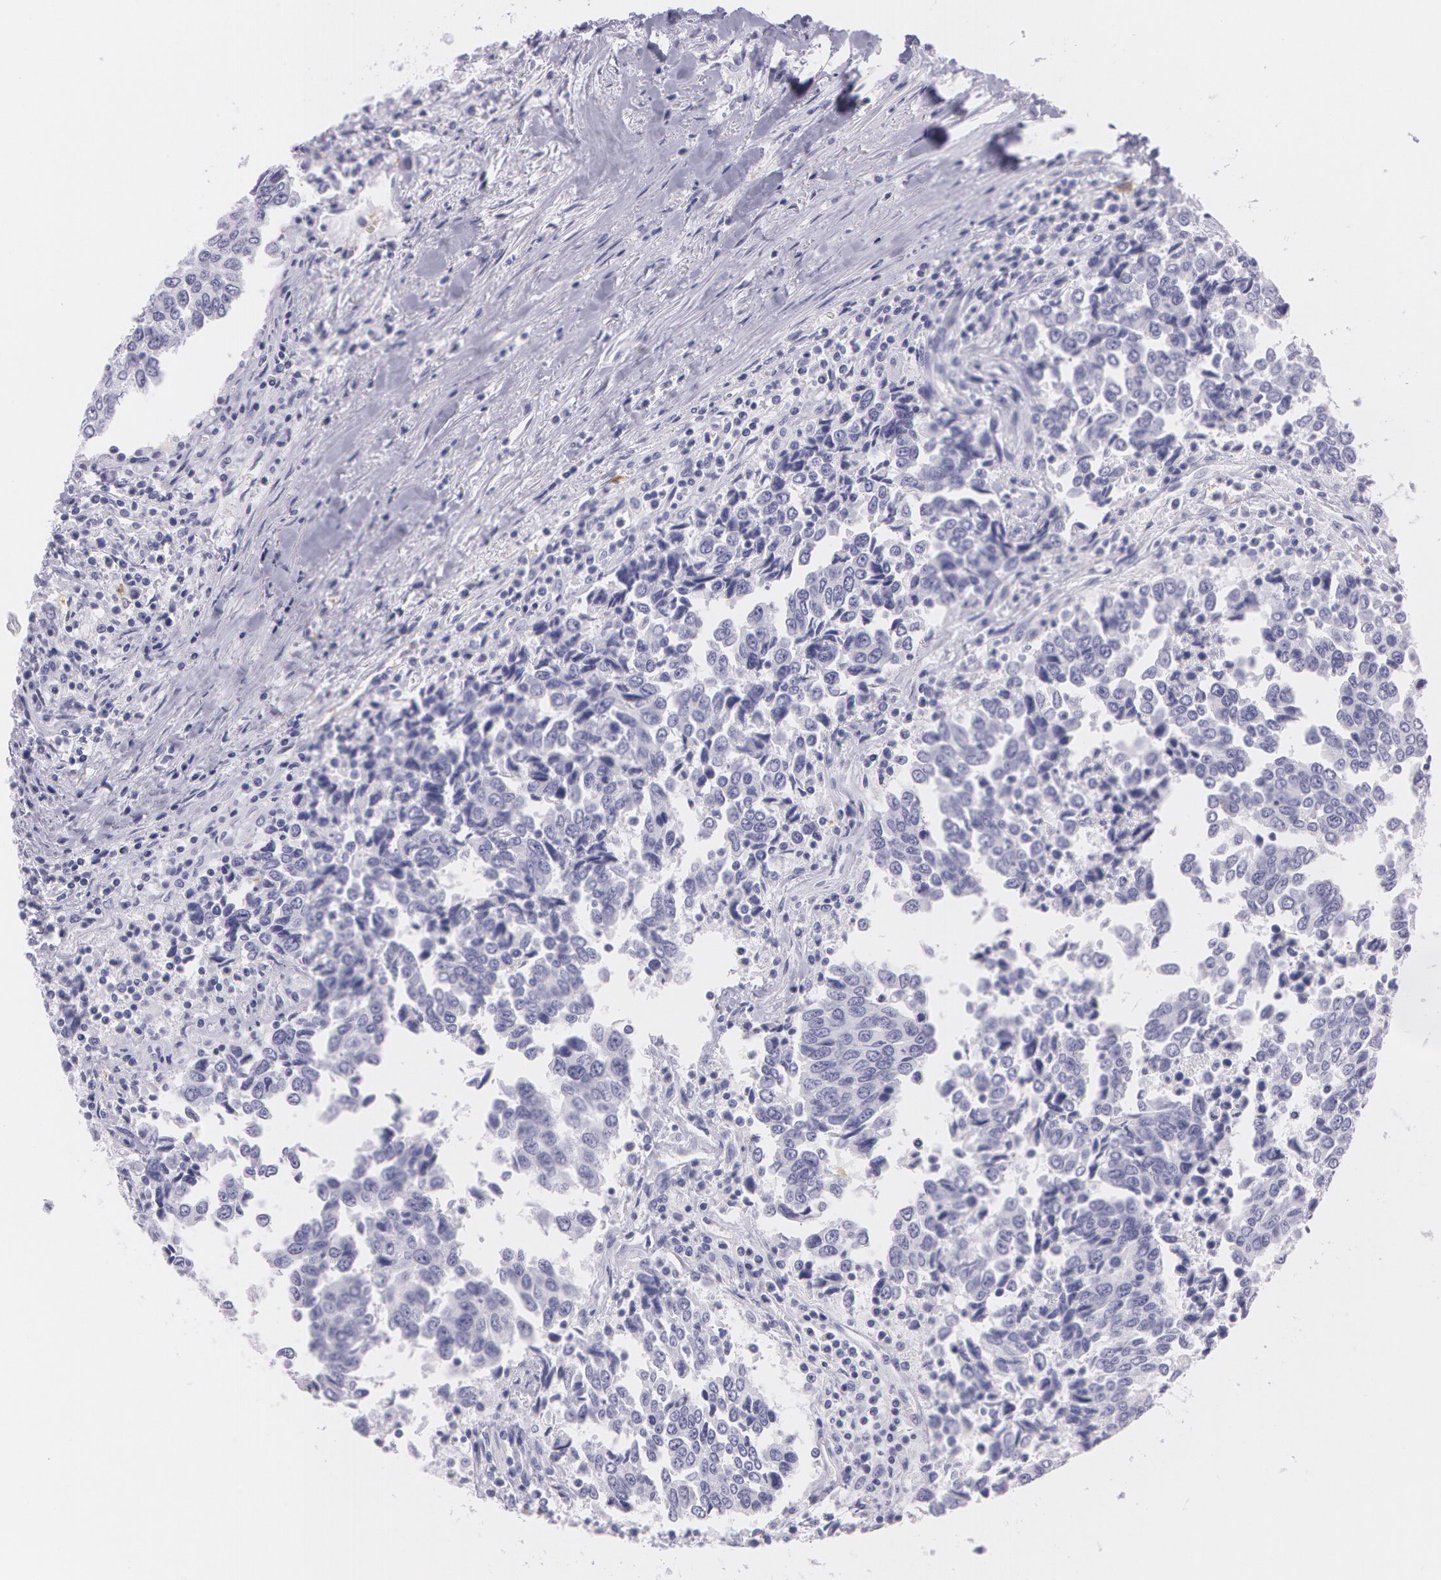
{"staining": {"intensity": "negative", "quantity": "none", "location": "none"}, "tissue": "urothelial cancer", "cell_type": "Tumor cells", "image_type": "cancer", "snomed": [{"axis": "morphology", "description": "Urothelial carcinoma, High grade"}, {"axis": "topography", "description": "Urinary bladder"}], "caption": "The photomicrograph demonstrates no significant expression in tumor cells of urothelial cancer.", "gene": "SNCG", "patient": {"sex": "male", "age": 86}}